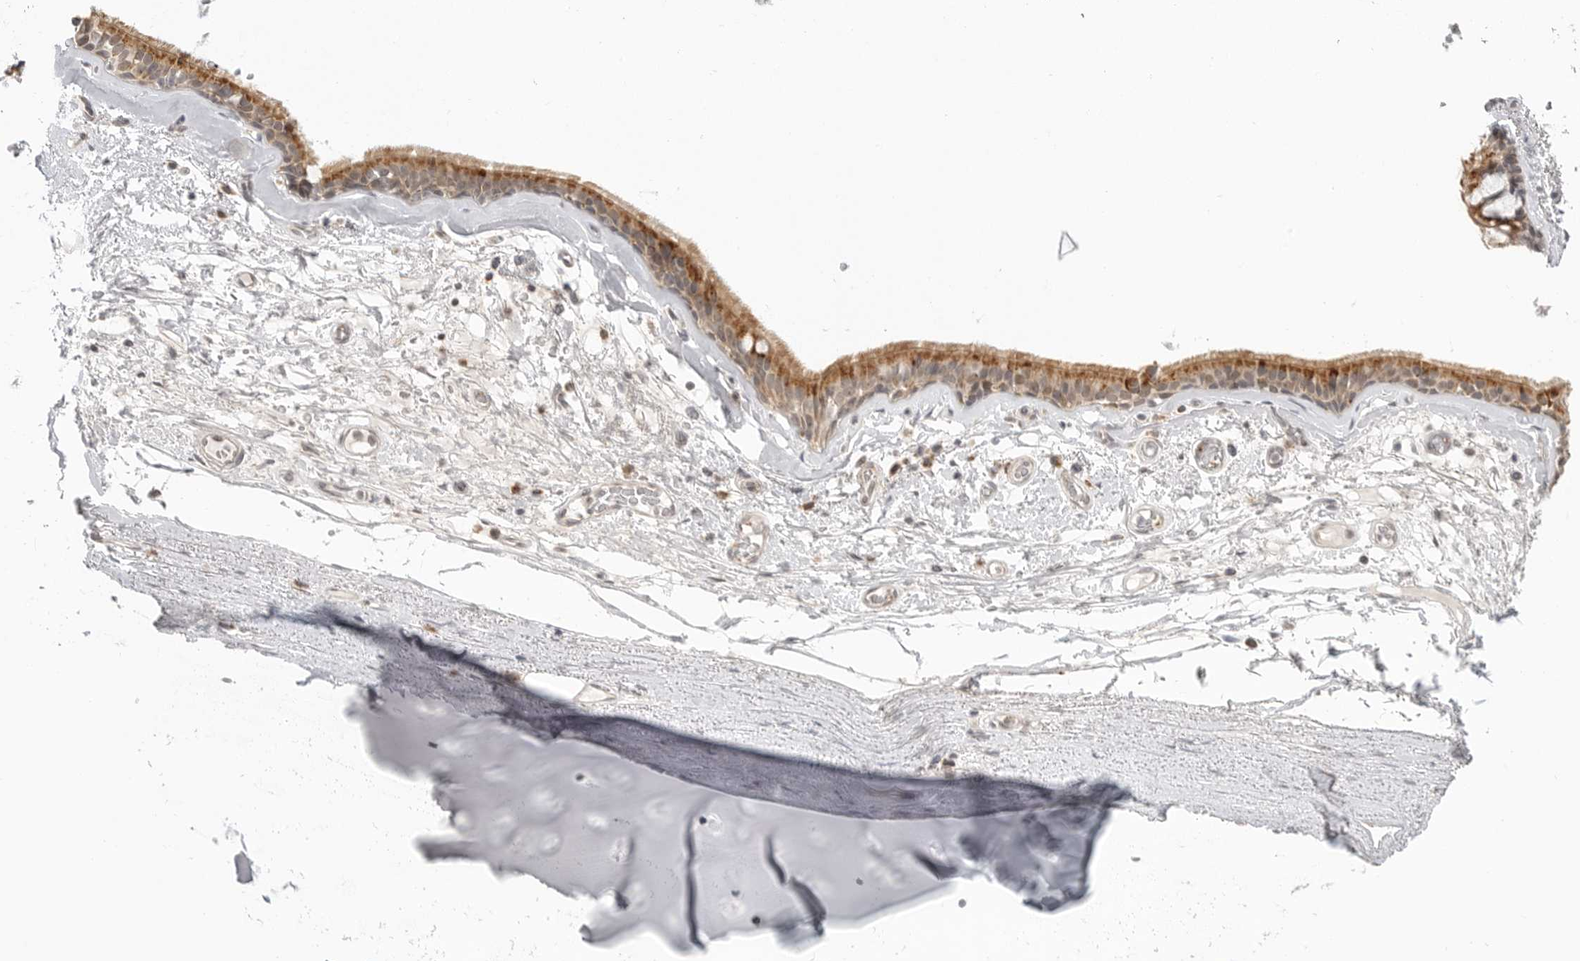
{"staining": {"intensity": "negative", "quantity": "none", "location": "none"}, "tissue": "adipose tissue", "cell_type": "Adipocytes", "image_type": "normal", "snomed": [{"axis": "morphology", "description": "Normal tissue, NOS"}, {"axis": "topography", "description": "Cartilage tissue"}], "caption": "This is a histopathology image of IHC staining of benign adipose tissue, which shows no staining in adipocytes. (Brightfield microscopy of DAB IHC at high magnification).", "gene": "KALRN", "patient": {"sex": "female", "age": 63}}